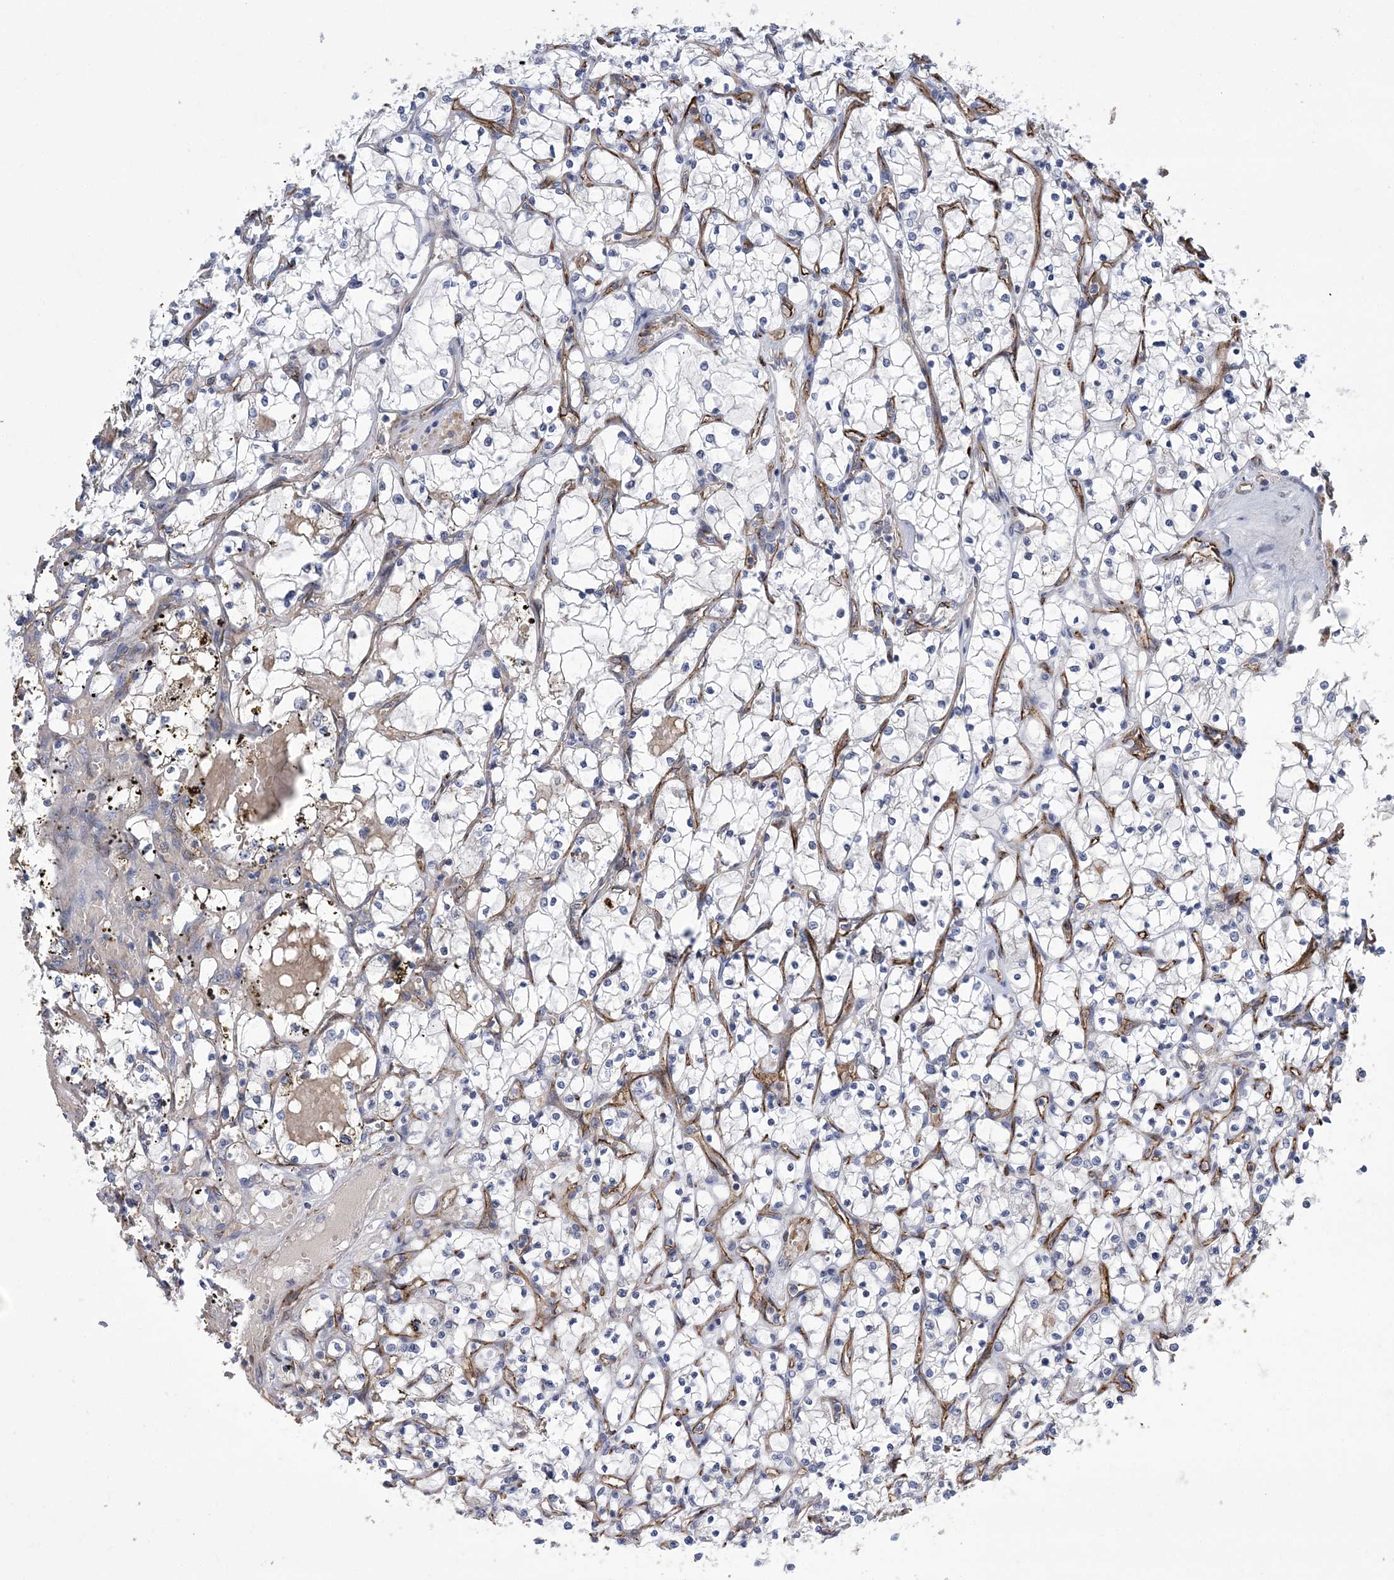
{"staining": {"intensity": "negative", "quantity": "none", "location": "none"}, "tissue": "renal cancer", "cell_type": "Tumor cells", "image_type": "cancer", "snomed": [{"axis": "morphology", "description": "Adenocarcinoma, NOS"}, {"axis": "topography", "description": "Kidney"}], "caption": "Micrograph shows no protein expression in tumor cells of renal cancer (adenocarcinoma) tissue.", "gene": "CALN1", "patient": {"sex": "female", "age": 69}}